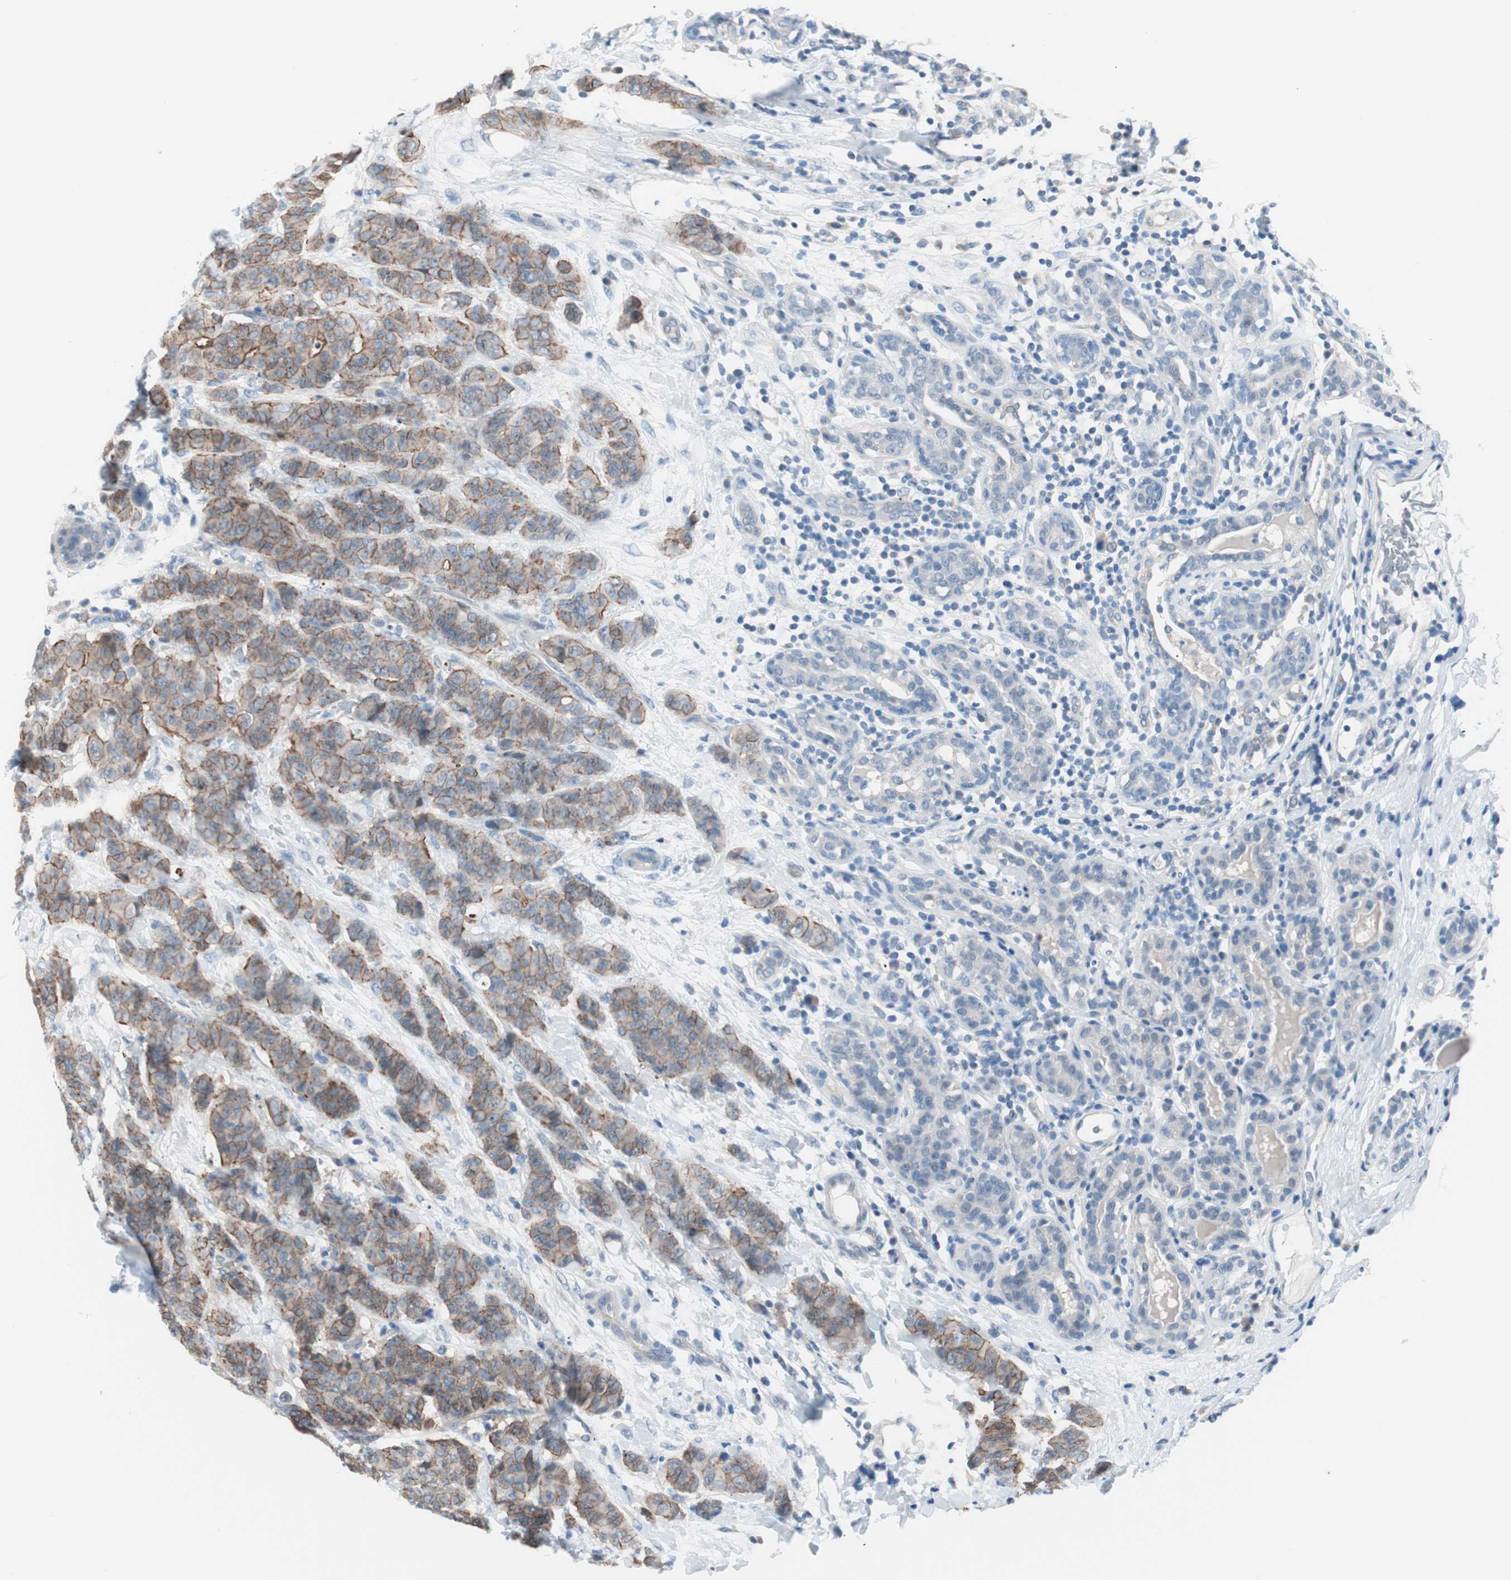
{"staining": {"intensity": "moderate", "quantity": ">75%", "location": "cytoplasmic/membranous"}, "tissue": "breast cancer", "cell_type": "Tumor cells", "image_type": "cancer", "snomed": [{"axis": "morphology", "description": "Duct carcinoma"}, {"axis": "topography", "description": "Breast"}], "caption": "A medium amount of moderate cytoplasmic/membranous staining is identified in approximately >75% of tumor cells in breast cancer (invasive ductal carcinoma) tissue.", "gene": "VIL1", "patient": {"sex": "female", "age": 40}}